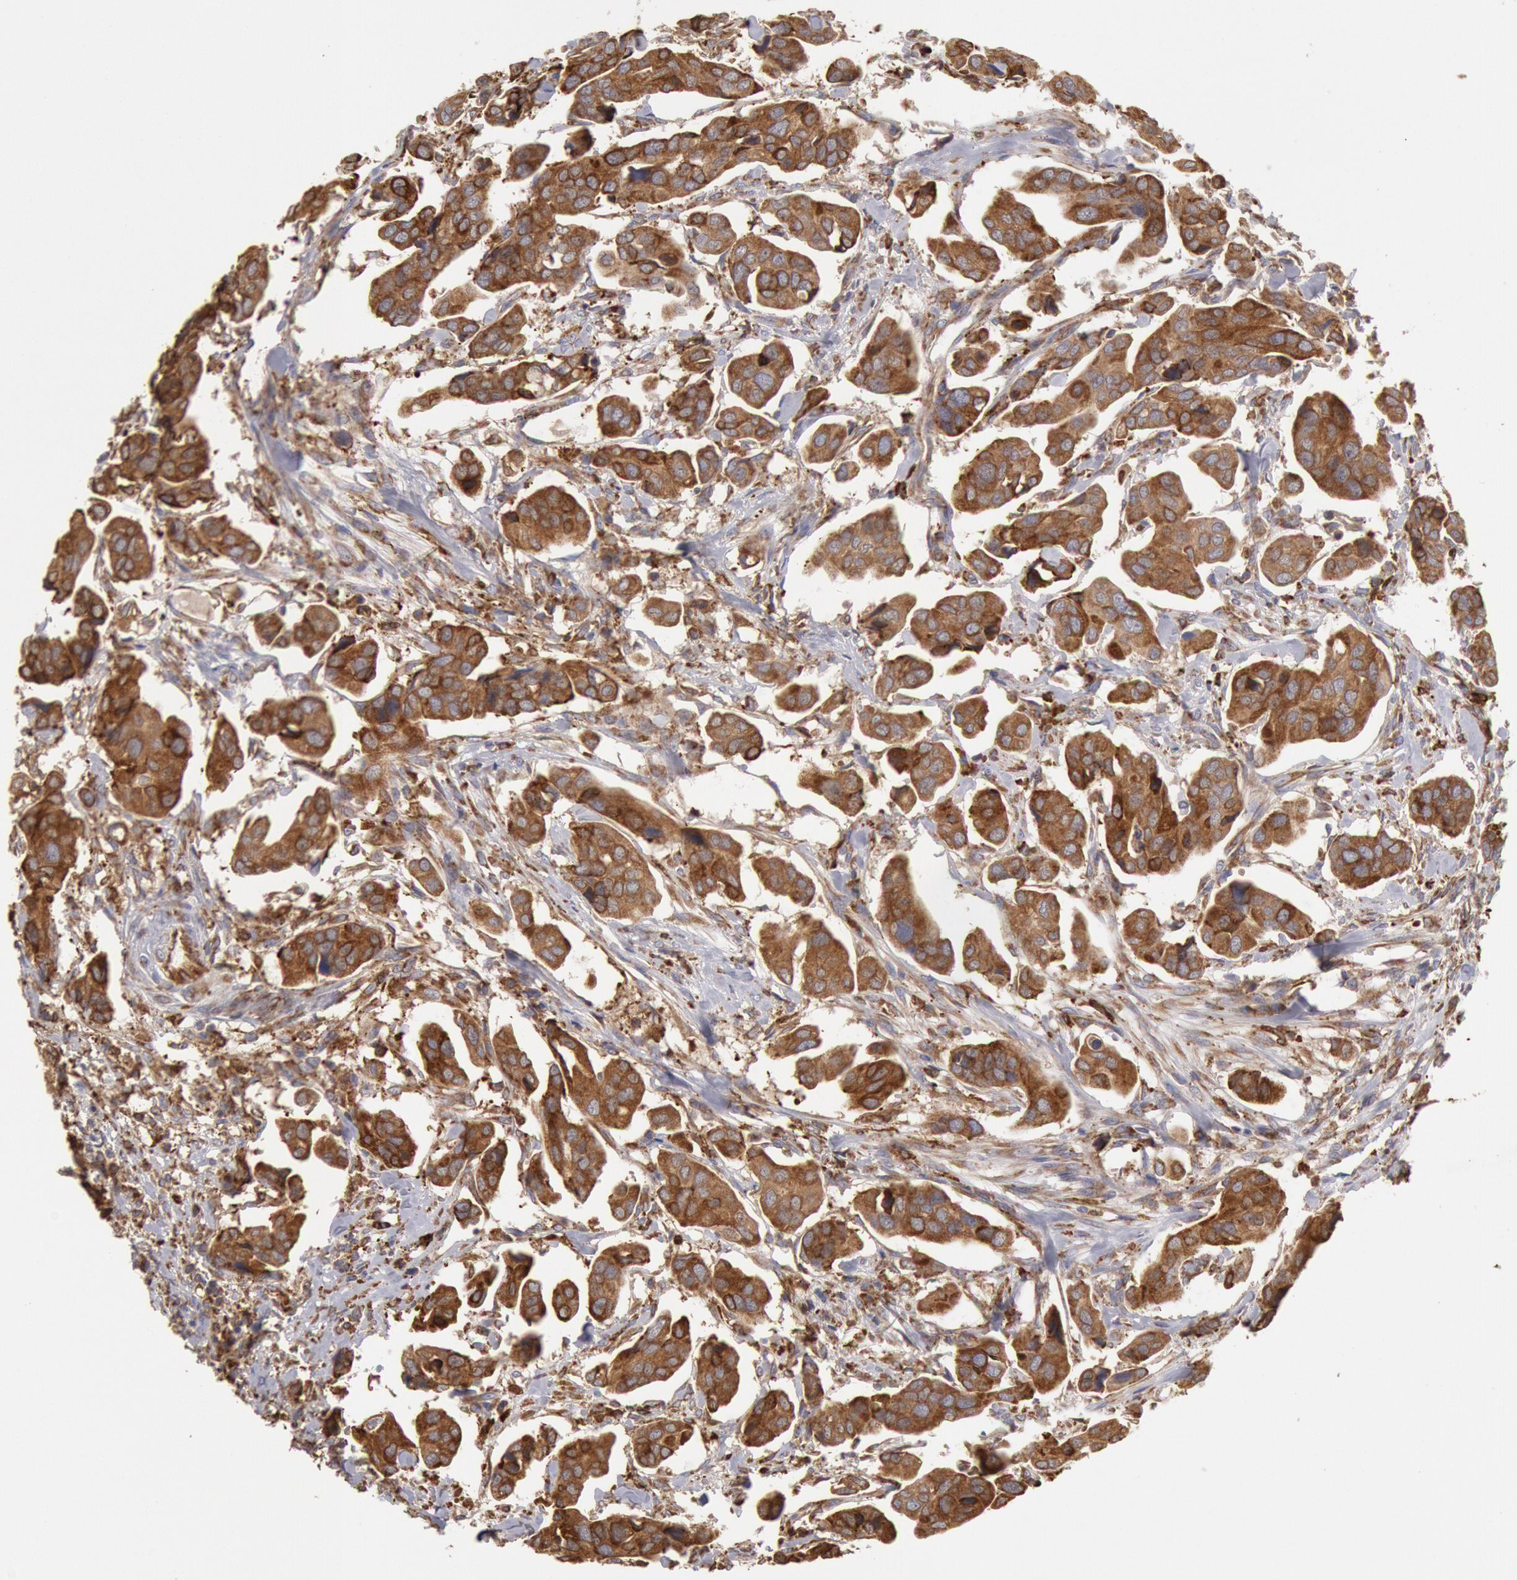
{"staining": {"intensity": "strong", "quantity": ">75%", "location": "cytoplasmic/membranous"}, "tissue": "urothelial cancer", "cell_type": "Tumor cells", "image_type": "cancer", "snomed": [{"axis": "morphology", "description": "Adenocarcinoma, NOS"}, {"axis": "topography", "description": "Urinary bladder"}], "caption": "Protein staining of urothelial cancer tissue displays strong cytoplasmic/membranous staining in about >75% of tumor cells.", "gene": "ERP44", "patient": {"sex": "male", "age": 61}}